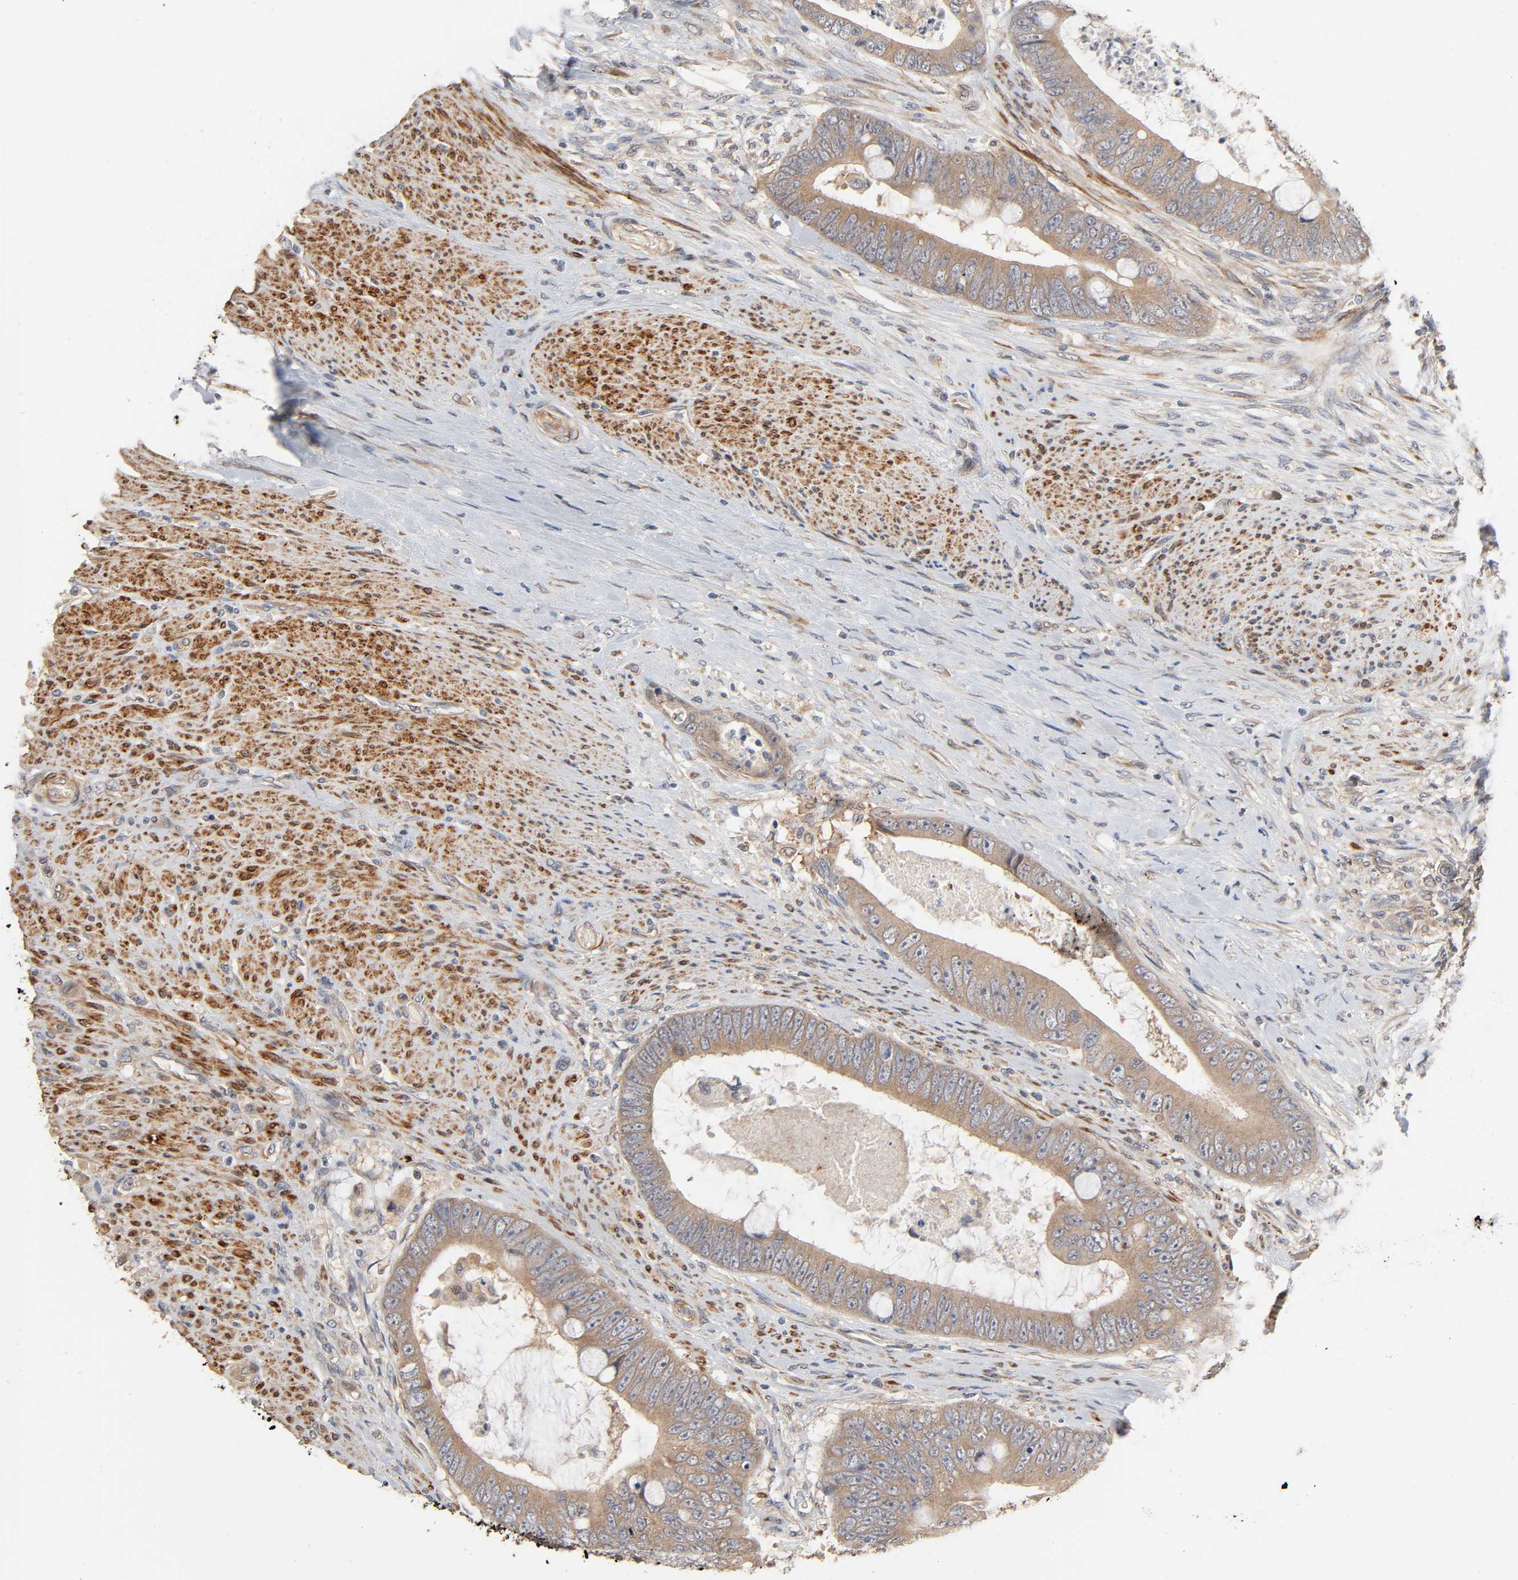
{"staining": {"intensity": "moderate", "quantity": ">75%", "location": "cytoplasmic/membranous"}, "tissue": "colorectal cancer", "cell_type": "Tumor cells", "image_type": "cancer", "snomed": [{"axis": "morphology", "description": "Adenocarcinoma, NOS"}, {"axis": "topography", "description": "Rectum"}], "caption": "Moderate cytoplasmic/membranous staining for a protein is present in approximately >75% of tumor cells of colorectal cancer (adenocarcinoma) using immunohistochemistry.", "gene": "NEMF", "patient": {"sex": "female", "age": 77}}